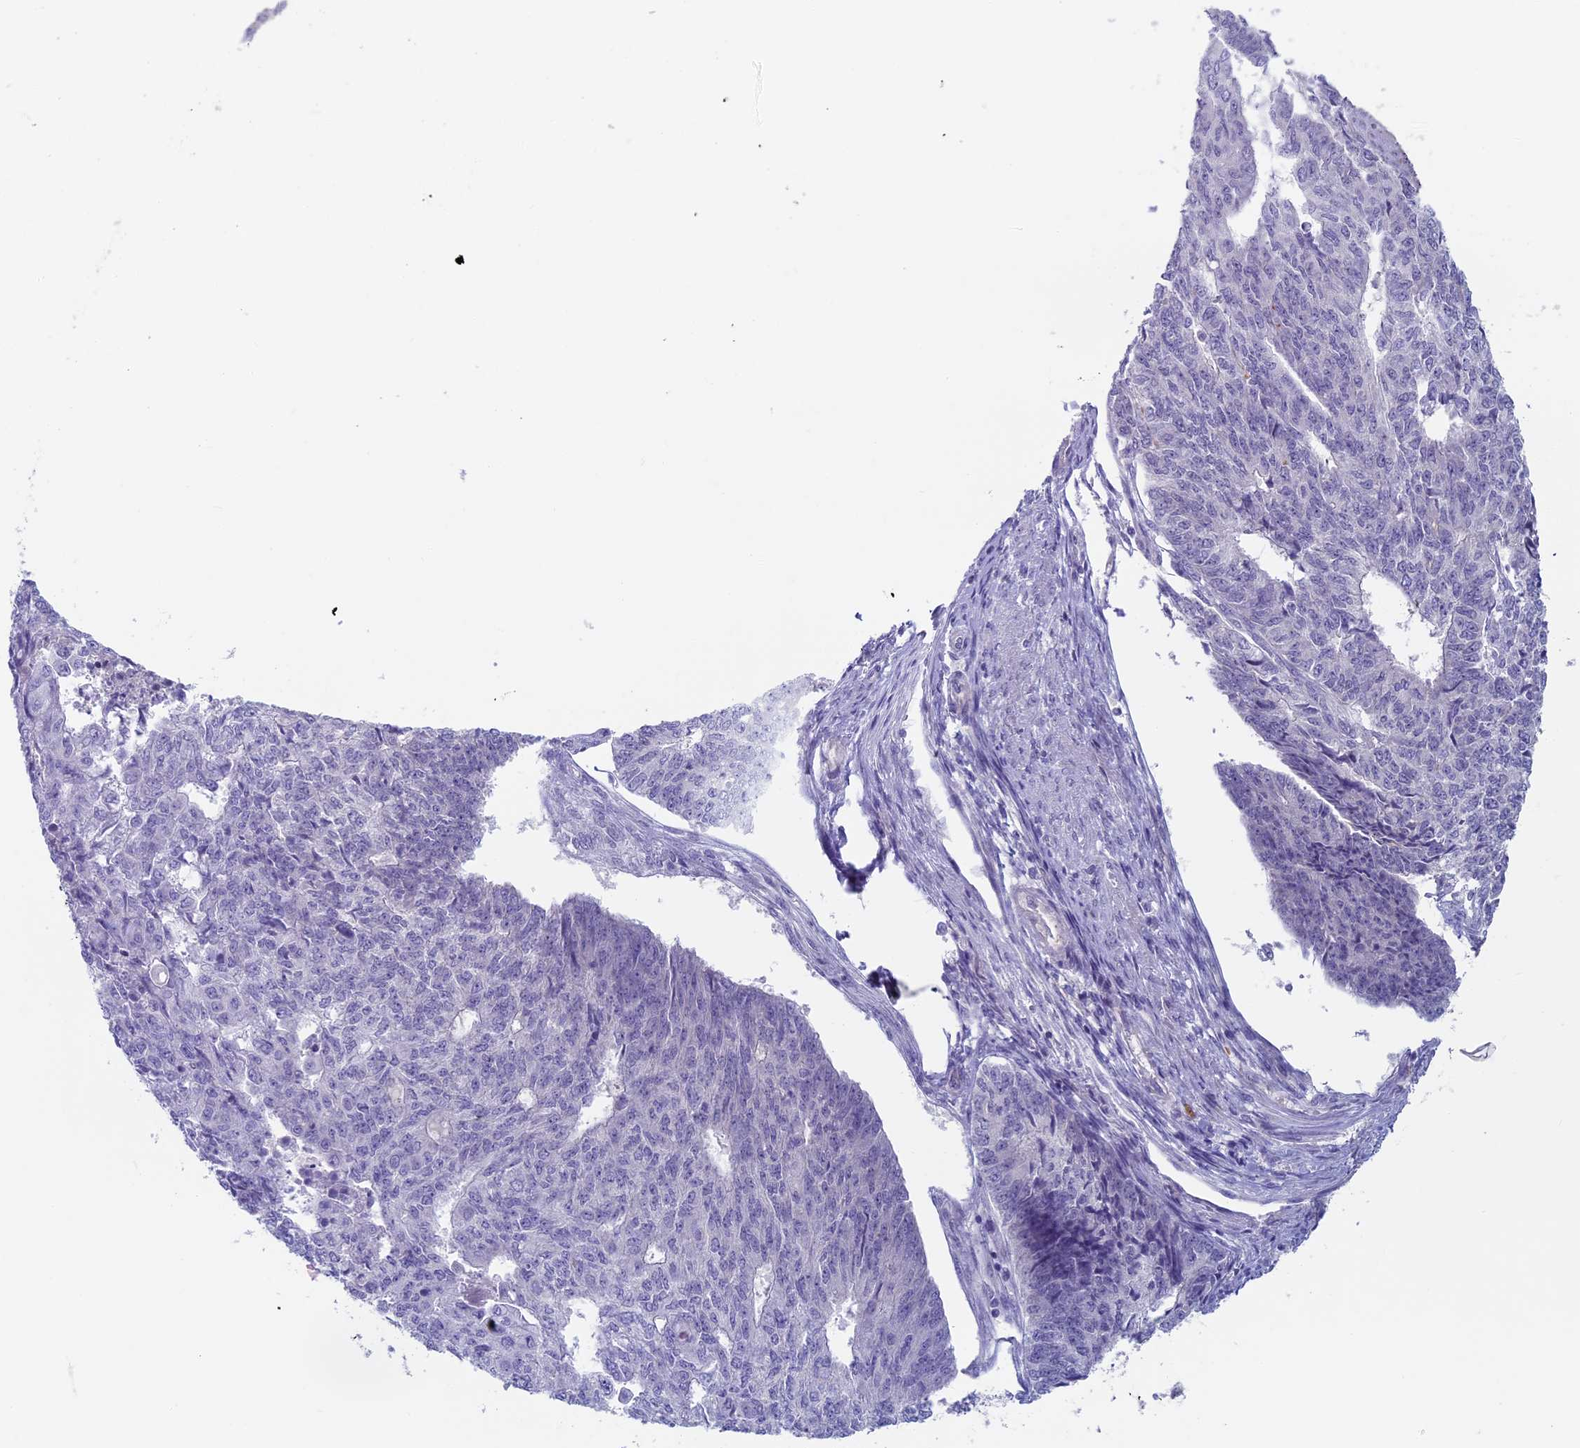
{"staining": {"intensity": "negative", "quantity": "none", "location": "none"}, "tissue": "endometrial cancer", "cell_type": "Tumor cells", "image_type": "cancer", "snomed": [{"axis": "morphology", "description": "Adenocarcinoma, NOS"}, {"axis": "topography", "description": "Endometrium"}], "caption": "Immunohistochemical staining of endometrial adenocarcinoma demonstrates no significant staining in tumor cells.", "gene": "RCCD1", "patient": {"sex": "female", "age": 32}}